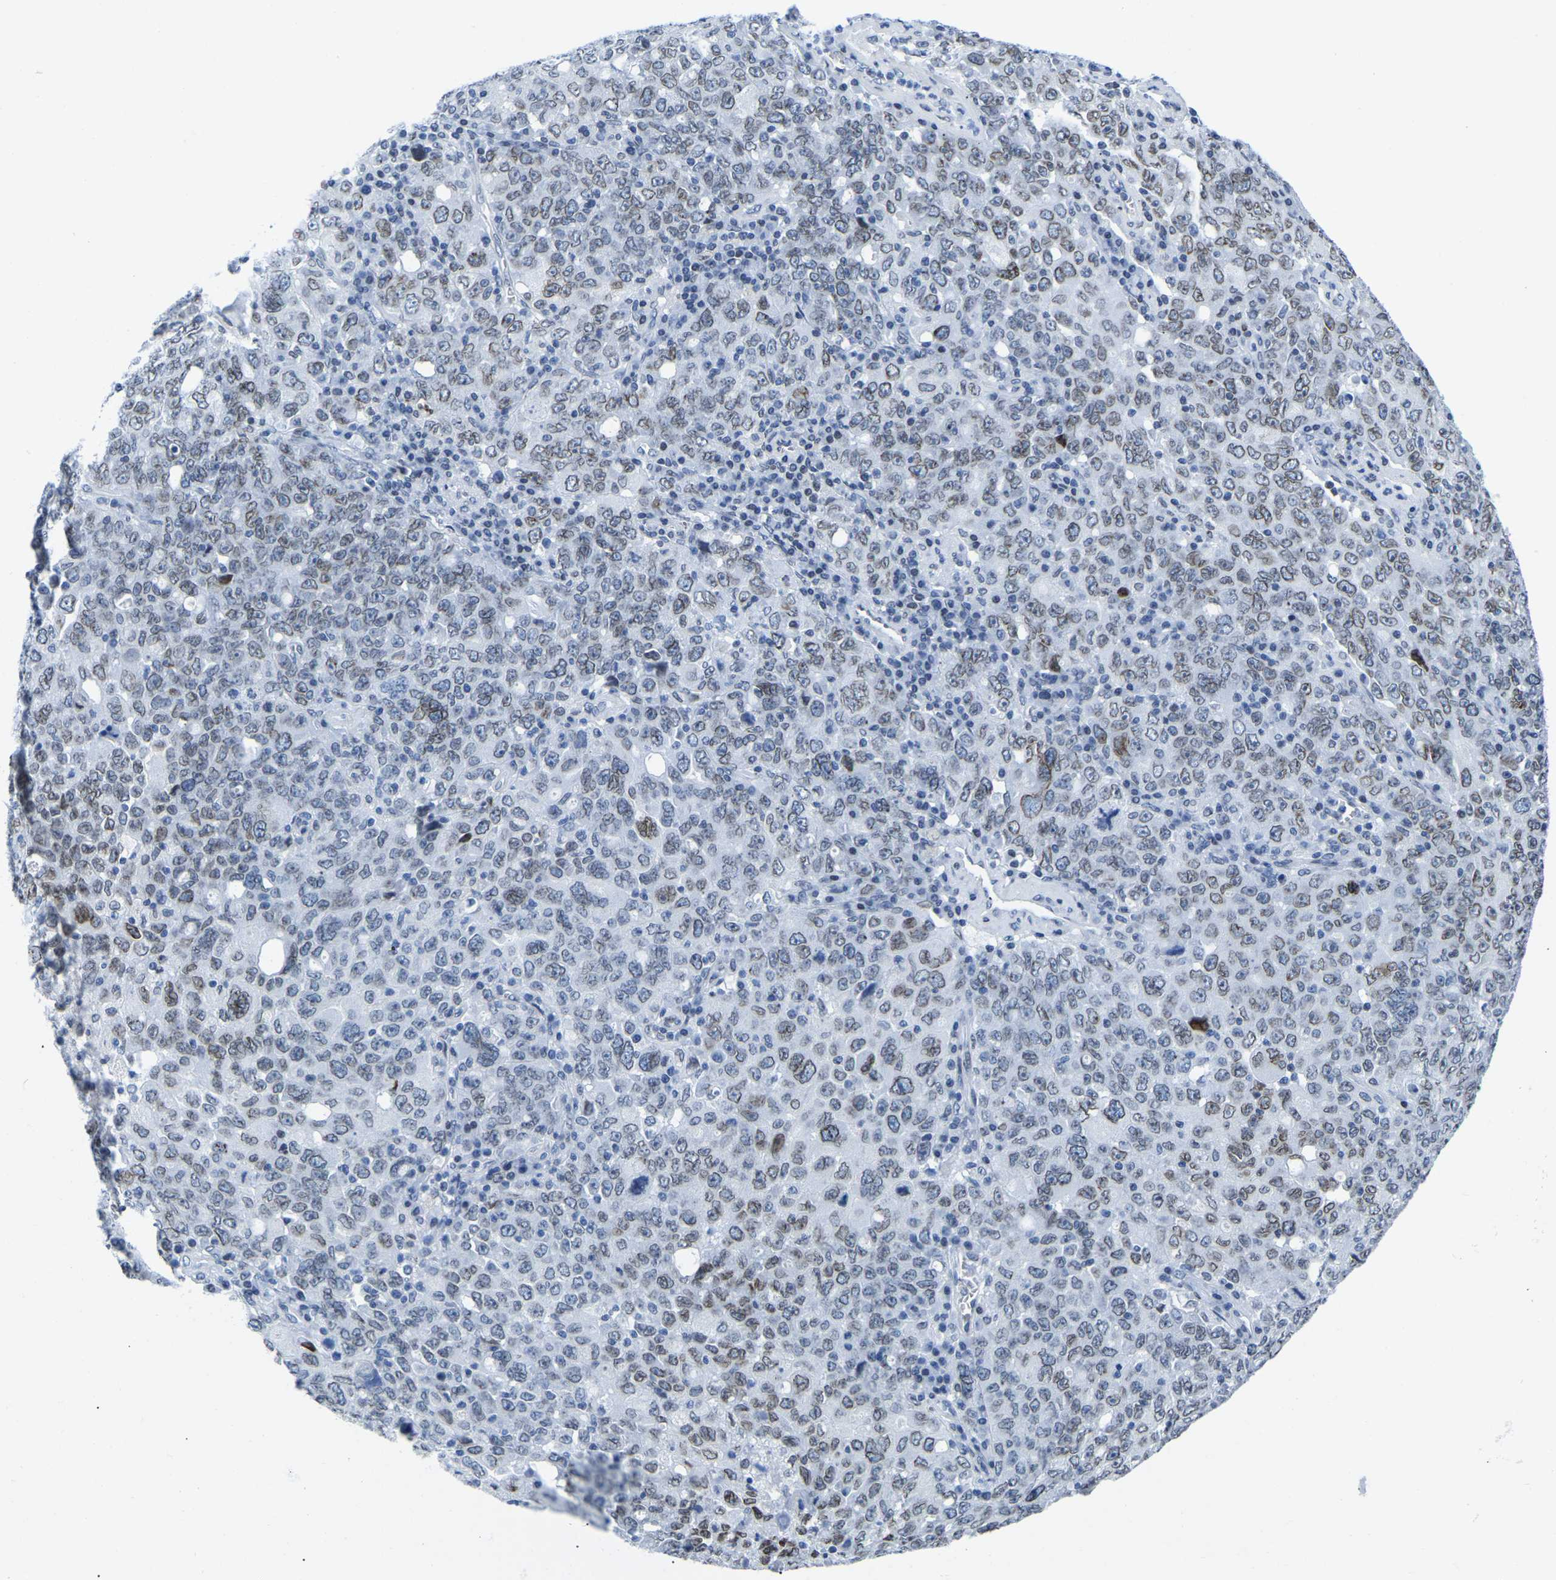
{"staining": {"intensity": "weak", "quantity": "25%-75%", "location": "cytoplasmic/membranous,nuclear"}, "tissue": "ovarian cancer", "cell_type": "Tumor cells", "image_type": "cancer", "snomed": [{"axis": "morphology", "description": "Carcinoma, endometroid"}, {"axis": "topography", "description": "Ovary"}], "caption": "Protein expression analysis of human ovarian endometroid carcinoma reveals weak cytoplasmic/membranous and nuclear expression in about 25%-75% of tumor cells.", "gene": "UPK3A", "patient": {"sex": "female", "age": 62}}